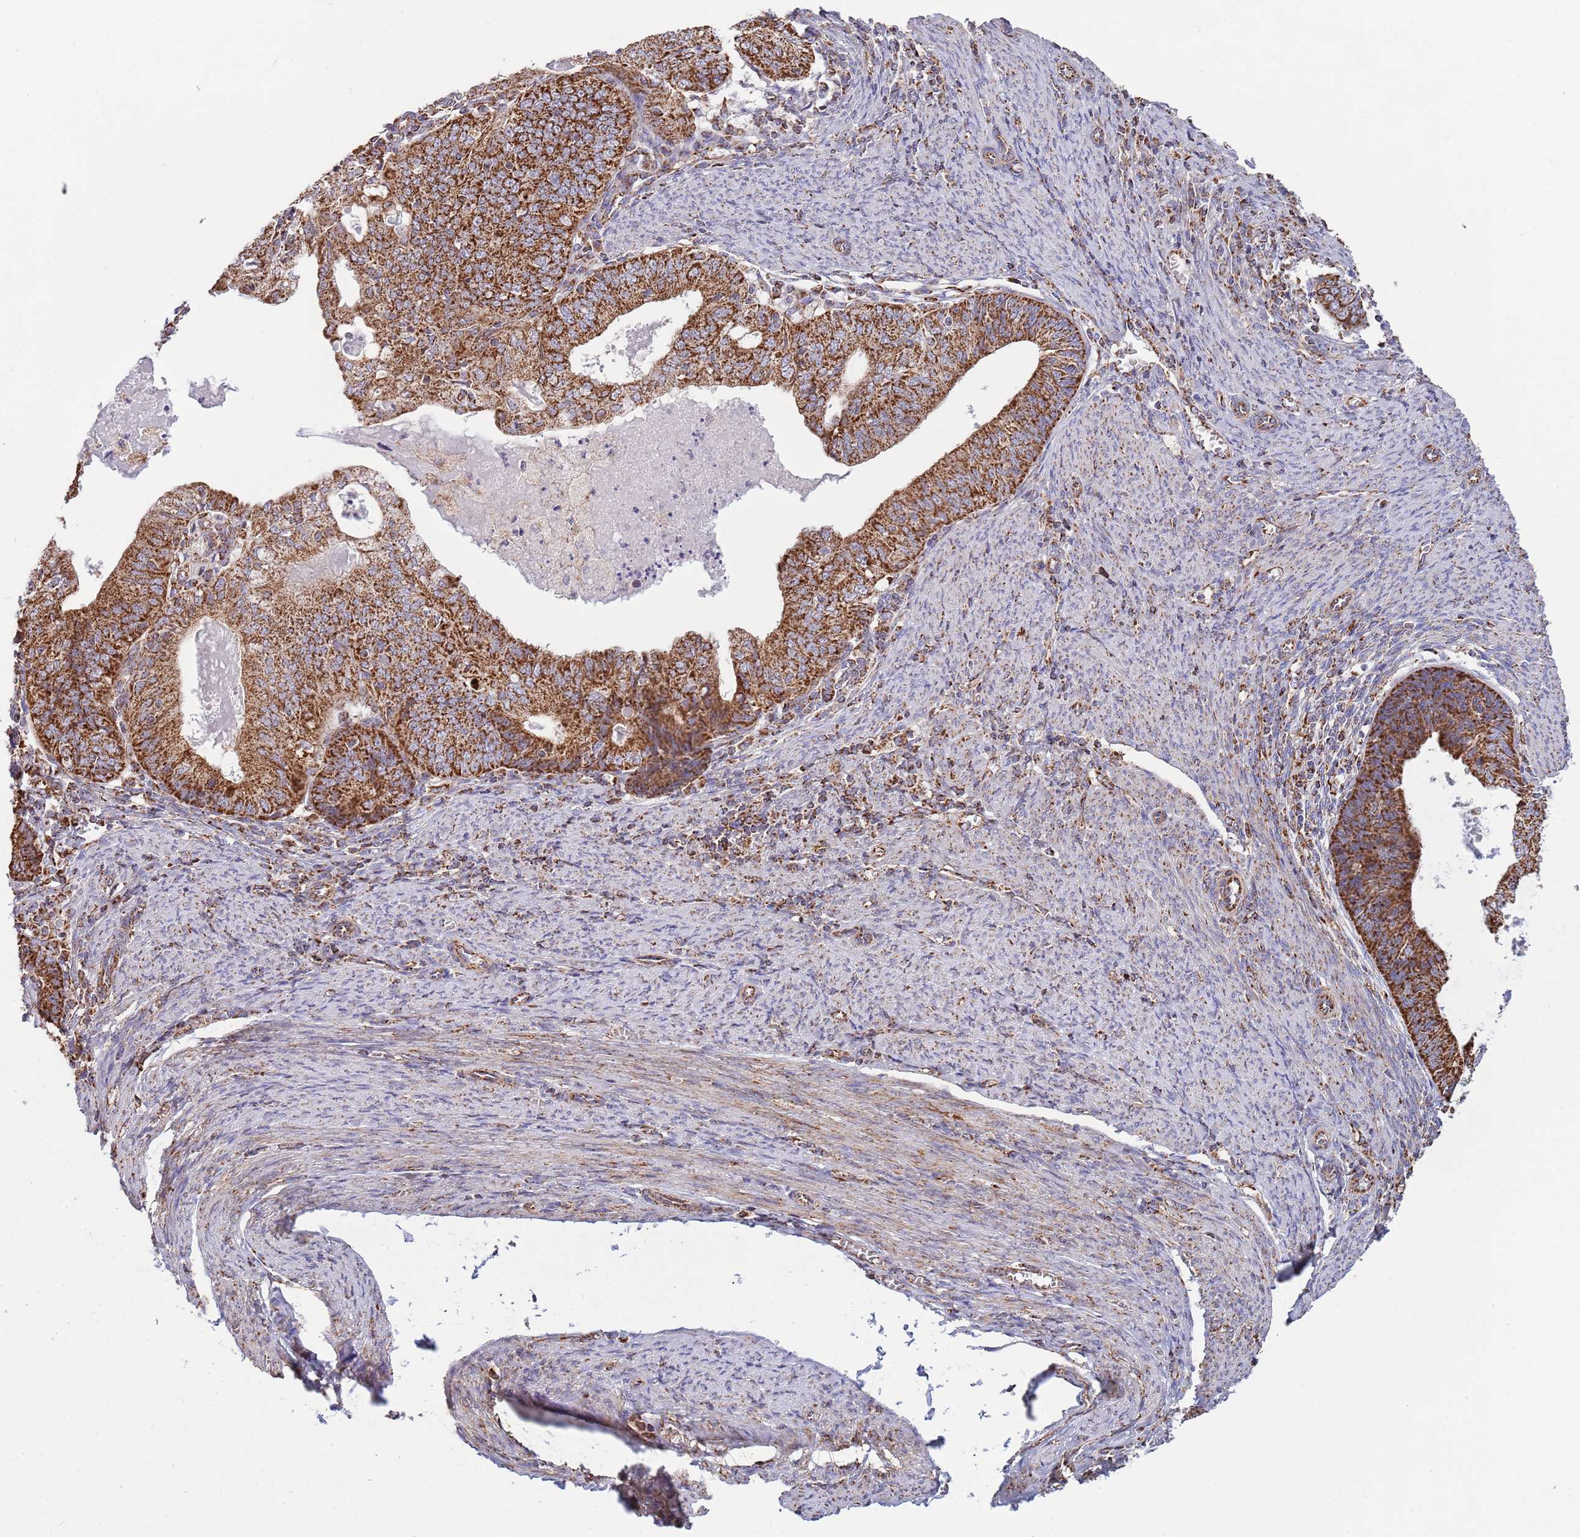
{"staining": {"intensity": "strong", "quantity": ">75%", "location": "cytoplasmic/membranous"}, "tissue": "endometrial cancer", "cell_type": "Tumor cells", "image_type": "cancer", "snomed": [{"axis": "morphology", "description": "Adenocarcinoma, NOS"}, {"axis": "topography", "description": "Endometrium"}], "caption": "Protein expression analysis of human endometrial adenocarcinoma reveals strong cytoplasmic/membranous expression in approximately >75% of tumor cells.", "gene": "VPS16", "patient": {"sex": "female", "age": 57}}